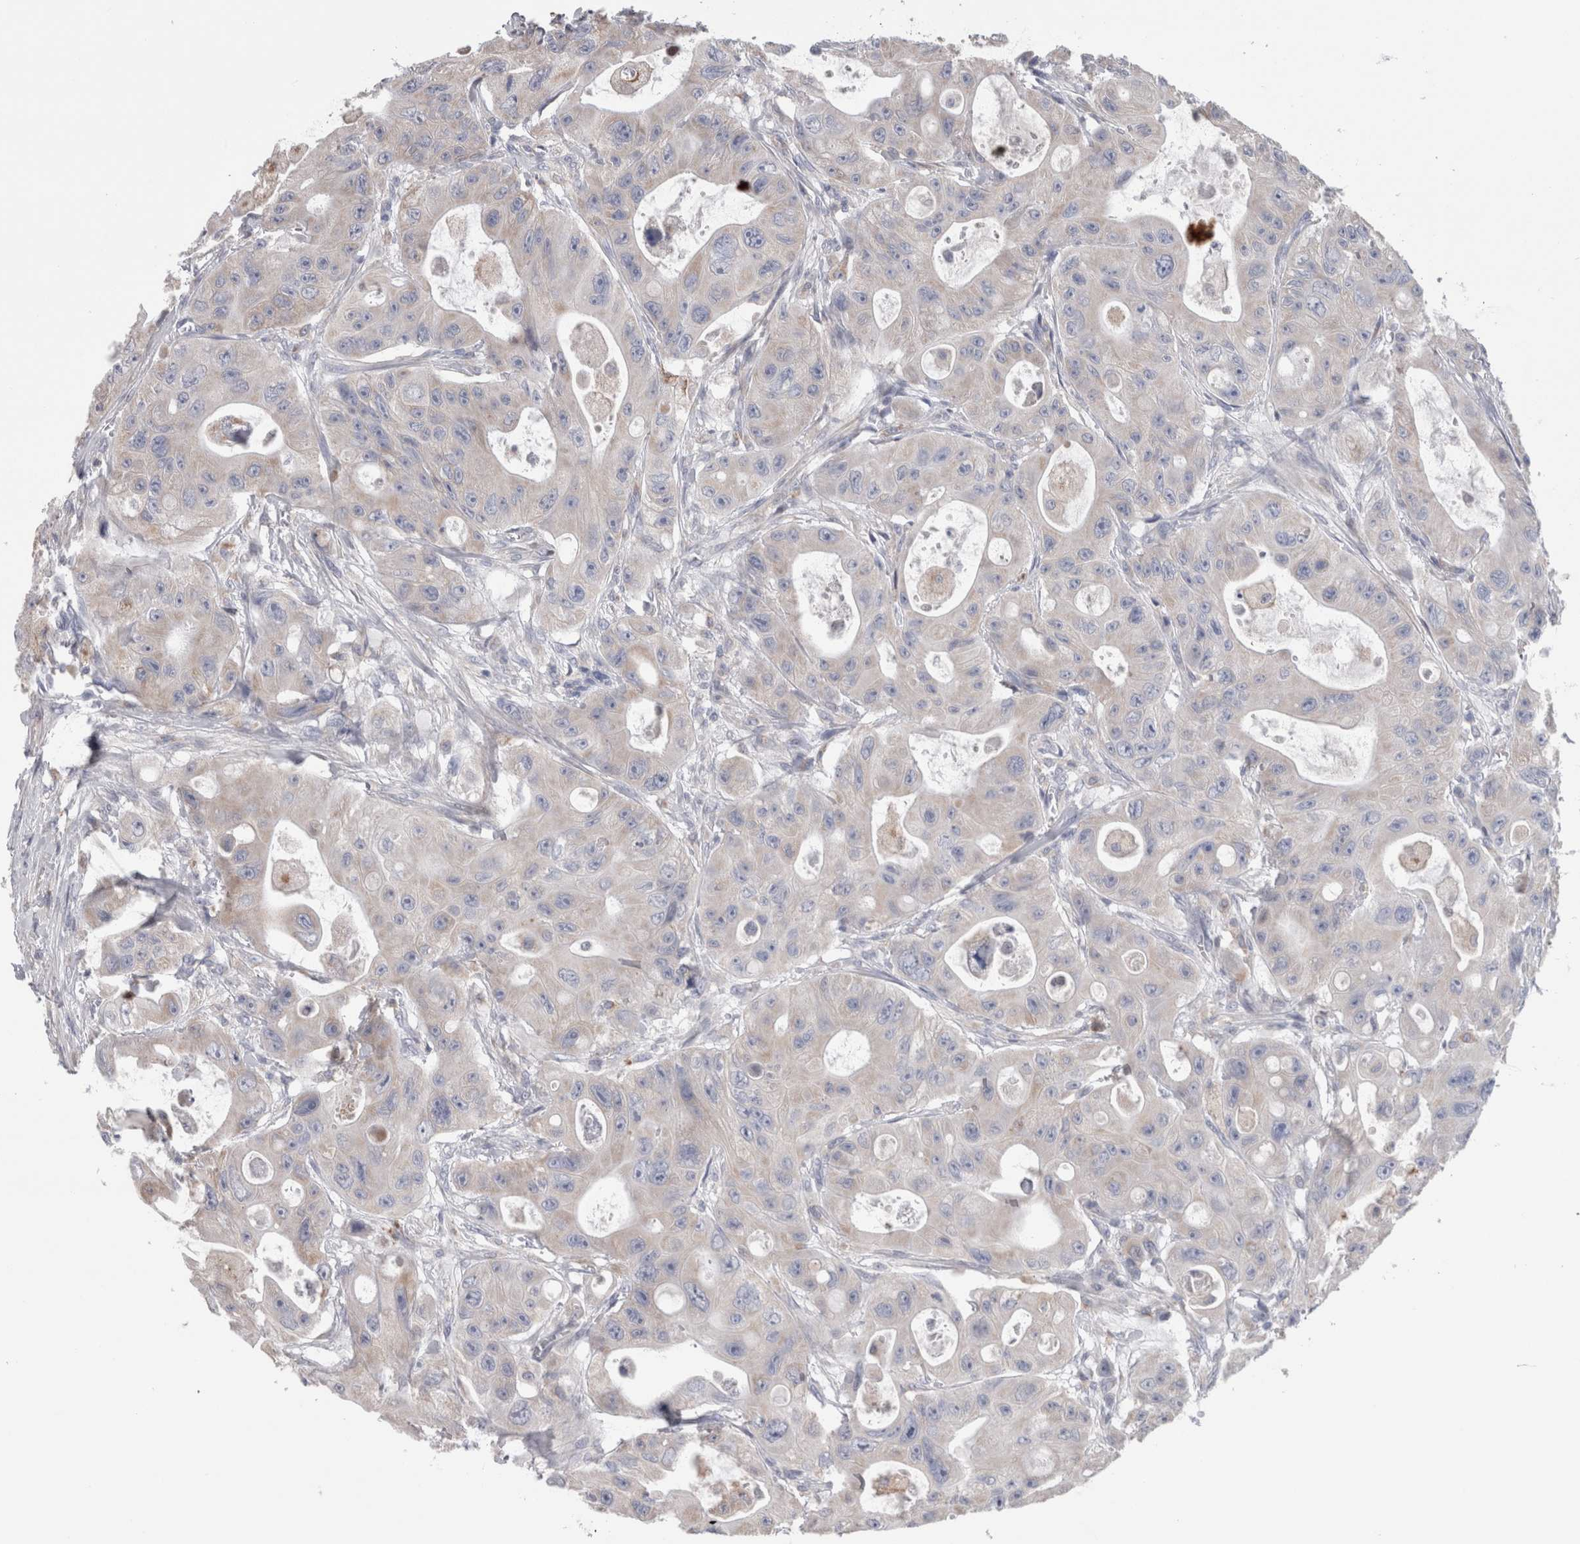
{"staining": {"intensity": "negative", "quantity": "none", "location": "none"}, "tissue": "colorectal cancer", "cell_type": "Tumor cells", "image_type": "cancer", "snomed": [{"axis": "morphology", "description": "Adenocarcinoma, NOS"}, {"axis": "topography", "description": "Colon"}], "caption": "The photomicrograph demonstrates no staining of tumor cells in adenocarcinoma (colorectal). The staining was performed using DAB (3,3'-diaminobenzidine) to visualize the protein expression in brown, while the nuclei were stained in blue with hematoxylin (Magnification: 20x).", "gene": "GDAP1", "patient": {"sex": "female", "age": 46}}